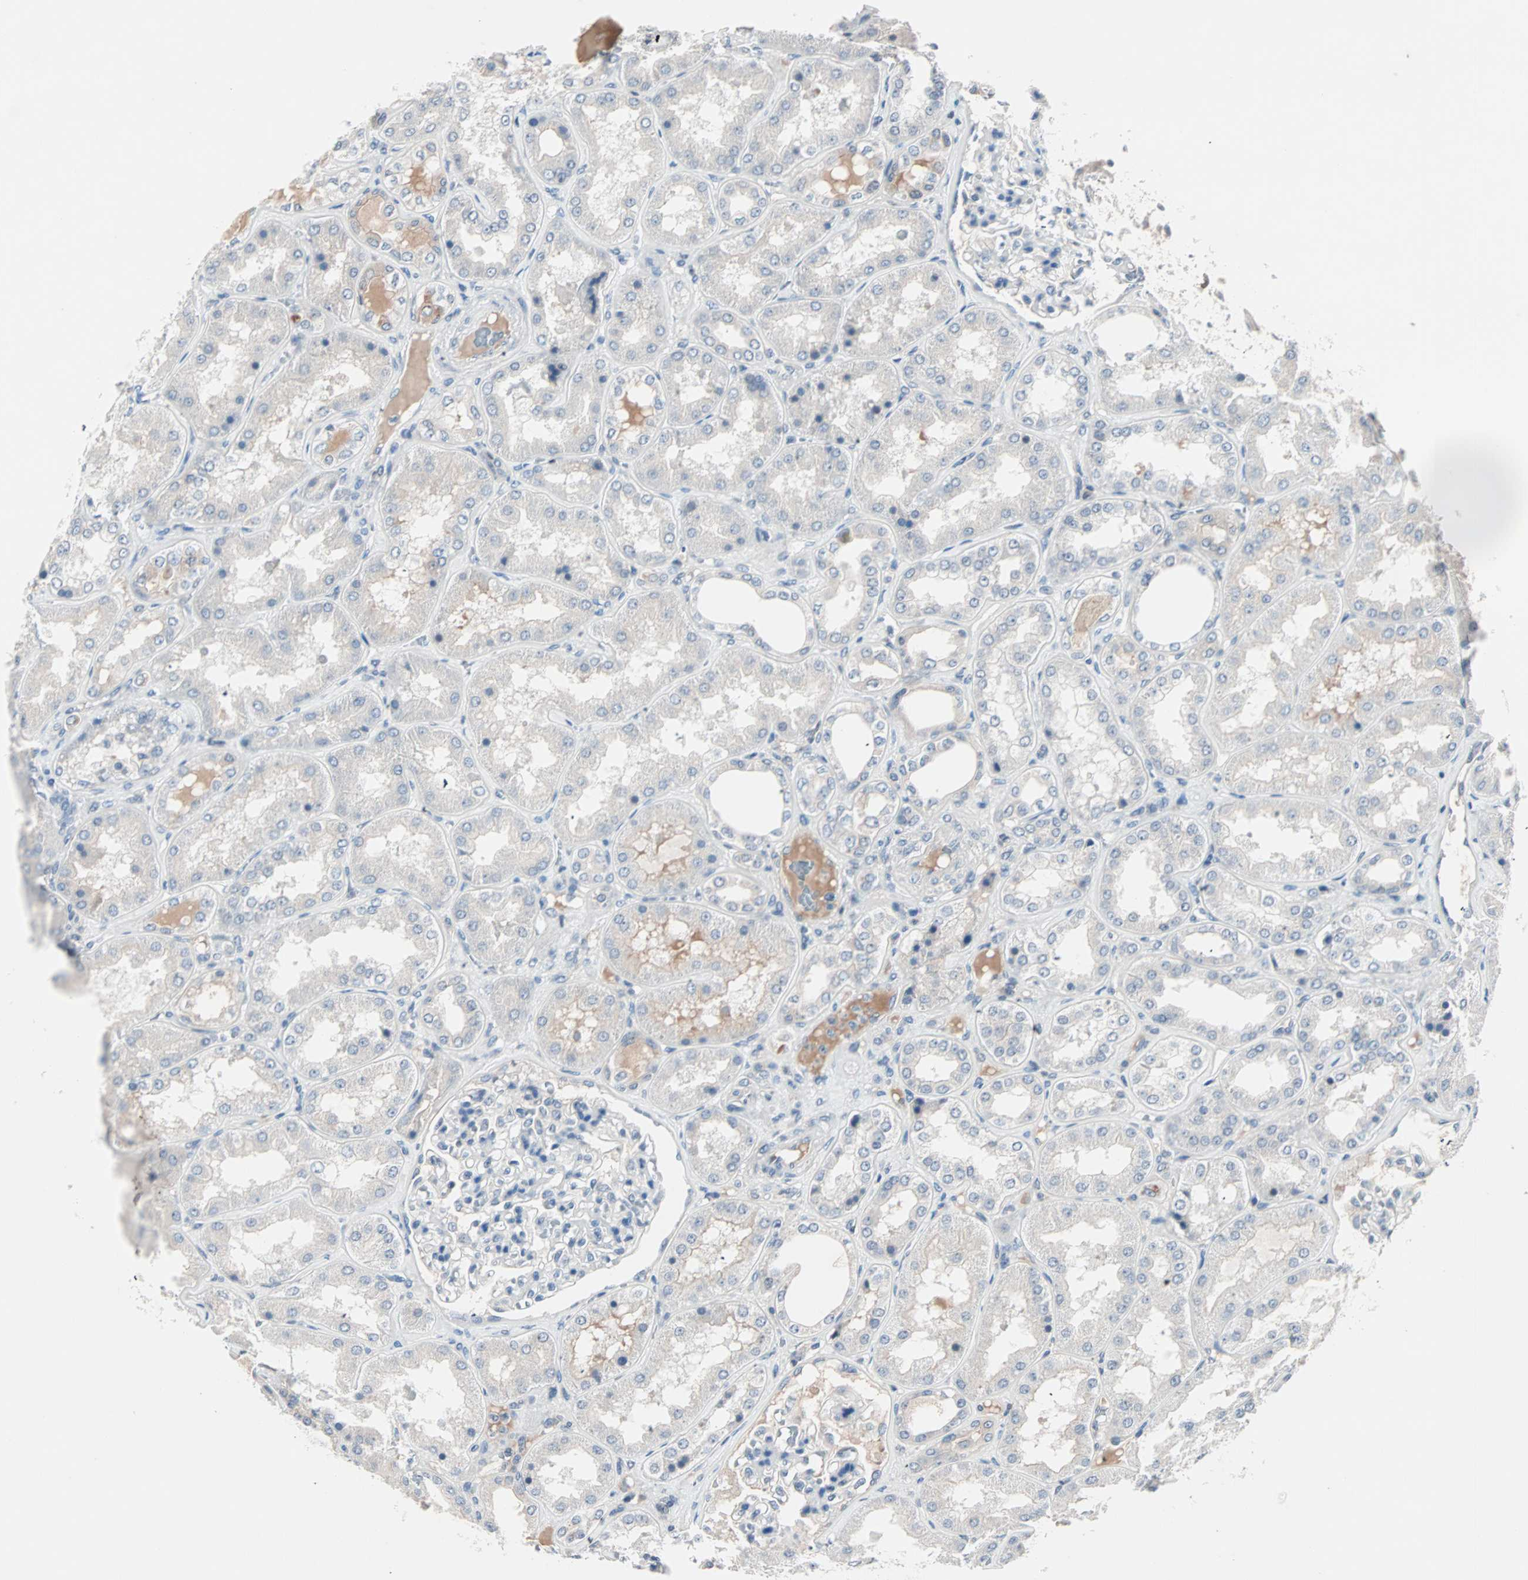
{"staining": {"intensity": "negative", "quantity": "none", "location": "none"}, "tissue": "kidney", "cell_type": "Cells in glomeruli", "image_type": "normal", "snomed": [{"axis": "morphology", "description": "Normal tissue, NOS"}, {"axis": "topography", "description": "Kidney"}], "caption": "Normal kidney was stained to show a protein in brown. There is no significant staining in cells in glomeruli. (Brightfield microscopy of DAB immunohistochemistry (IHC) at high magnification).", "gene": "CCNE2", "patient": {"sex": "female", "age": 56}}